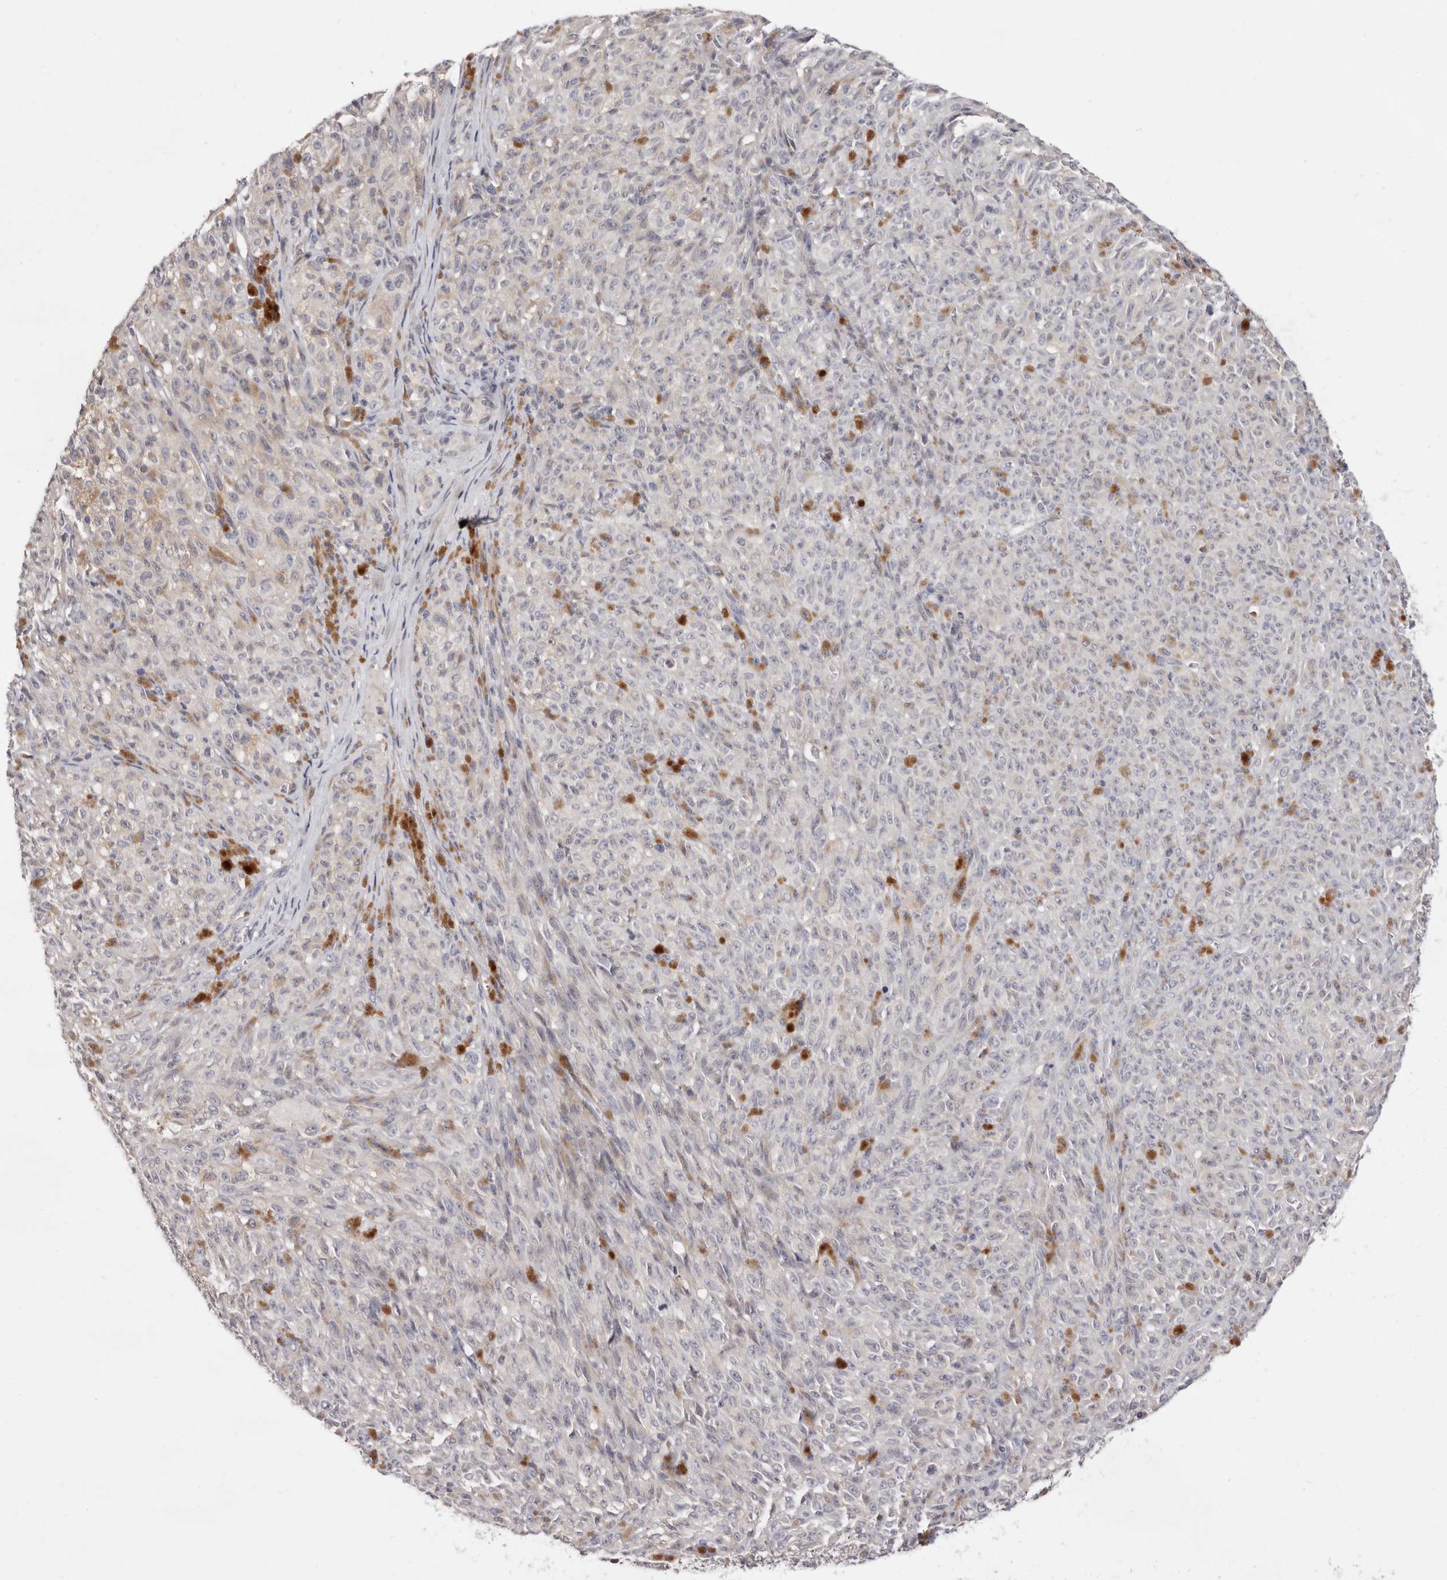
{"staining": {"intensity": "negative", "quantity": "none", "location": "none"}, "tissue": "melanoma", "cell_type": "Tumor cells", "image_type": "cancer", "snomed": [{"axis": "morphology", "description": "Malignant melanoma, NOS"}, {"axis": "topography", "description": "Skin"}], "caption": "Immunohistochemistry histopathology image of neoplastic tissue: human melanoma stained with DAB exhibits no significant protein expression in tumor cells. (Stains: DAB (3,3'-diaminobenzidine) immunohistochemistry with hematoxylin counter stain, Microscopy: brightfield microscopy at high magnification).", "gene": "DOP1A", "patient": {"sex": "female", "age": 82}}